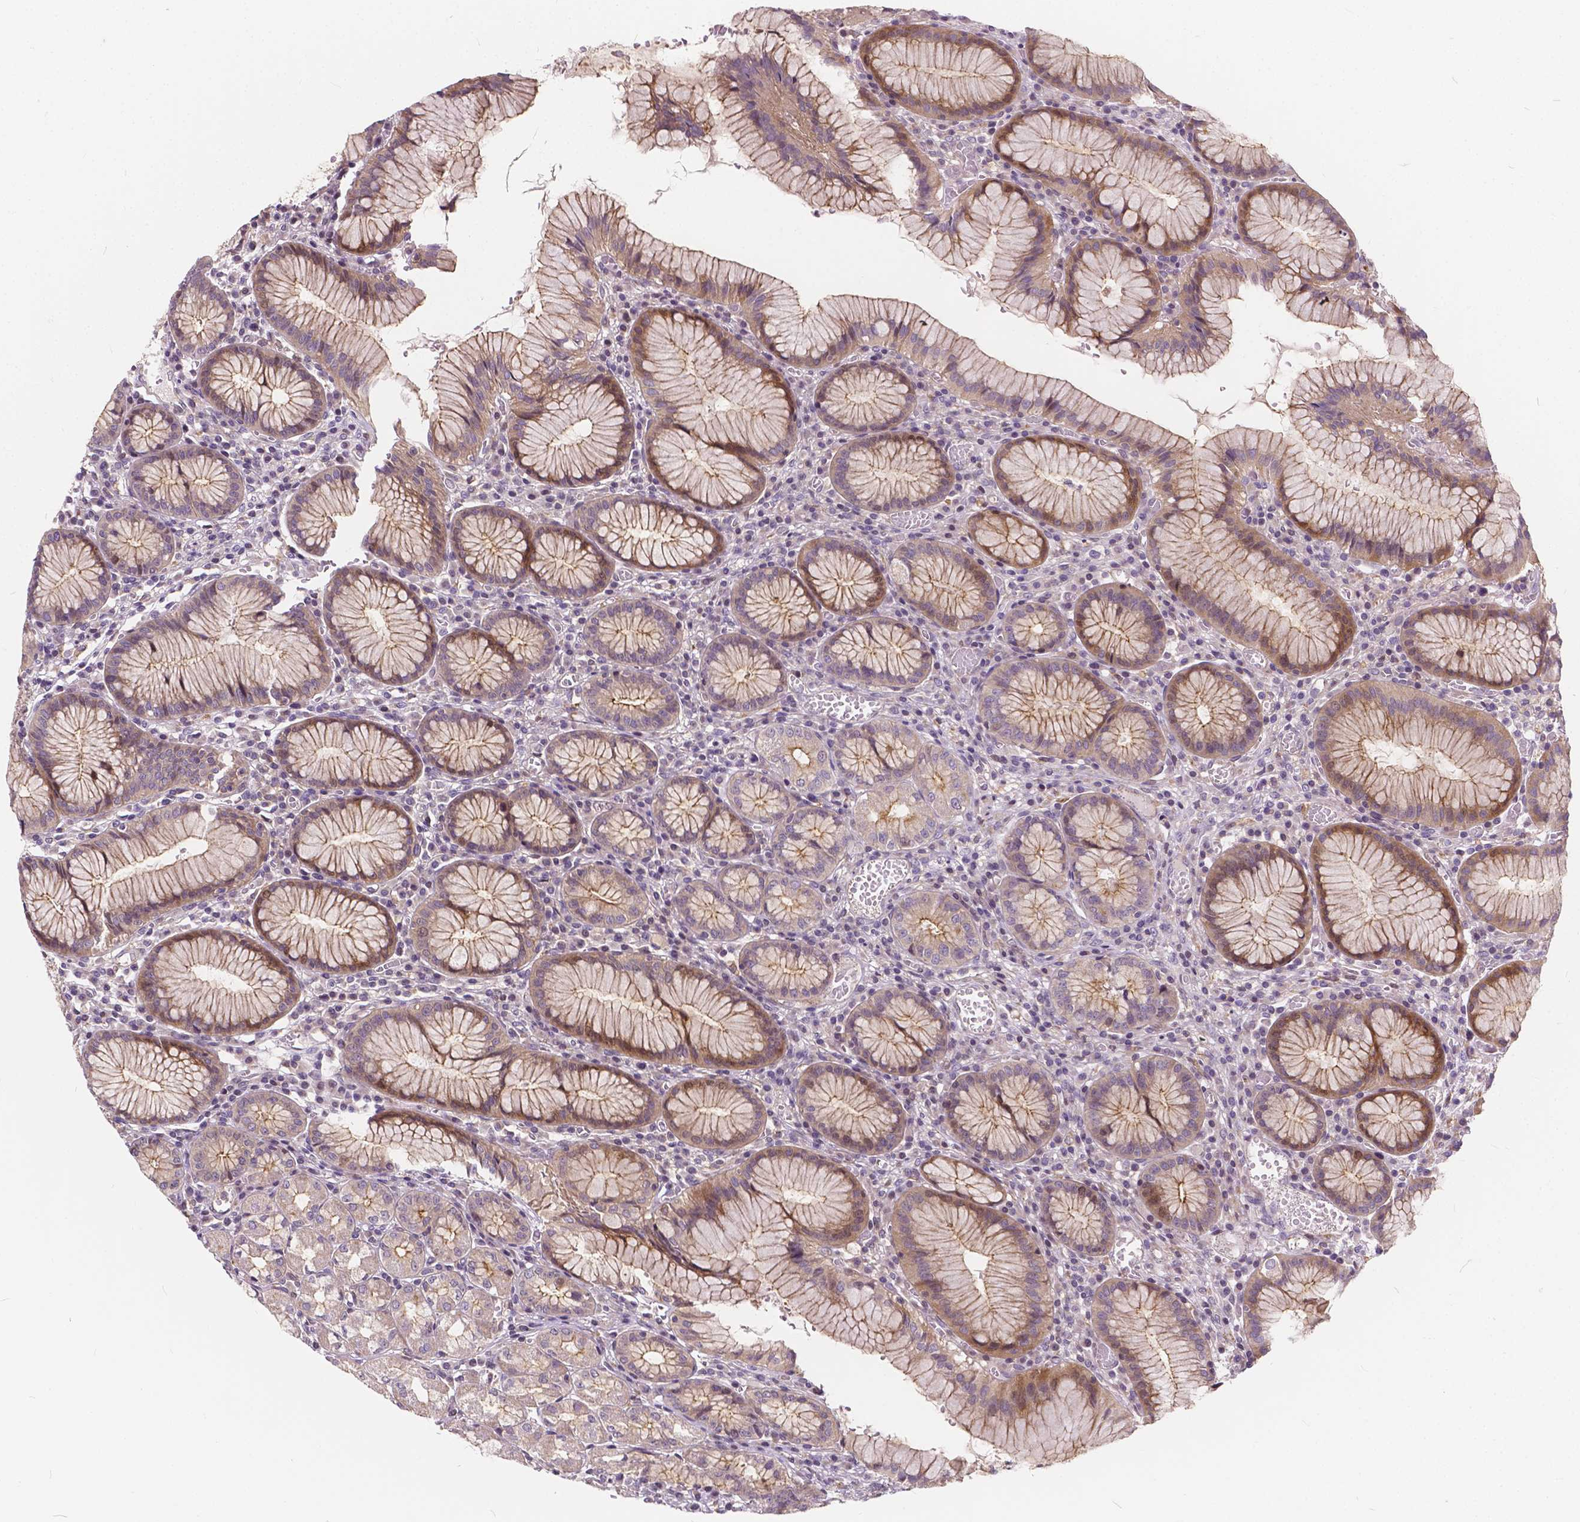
{"staining": {"intensity": "moderate", "quantity": ">75%", "location": "cytoplasmic/membranous"}, "tissue": "stomach", "cell_type": "Glandular cells", "image_type": "normal", "snomed": [{"axis": "morphology", "description": "Normal tissue, NOS"}, {"axis": "topography", "description": "Stomach"}], "caption": "Protein expression analysis of benign human stomach reveals moderate cytoplasmic/membranous expression in about >75% of glandular cells. (brown staining indicates protein expression, while blue staining denotes nuclei).", "gene": "INPP5E", "patient": {"sex": "male", "age": 55}}